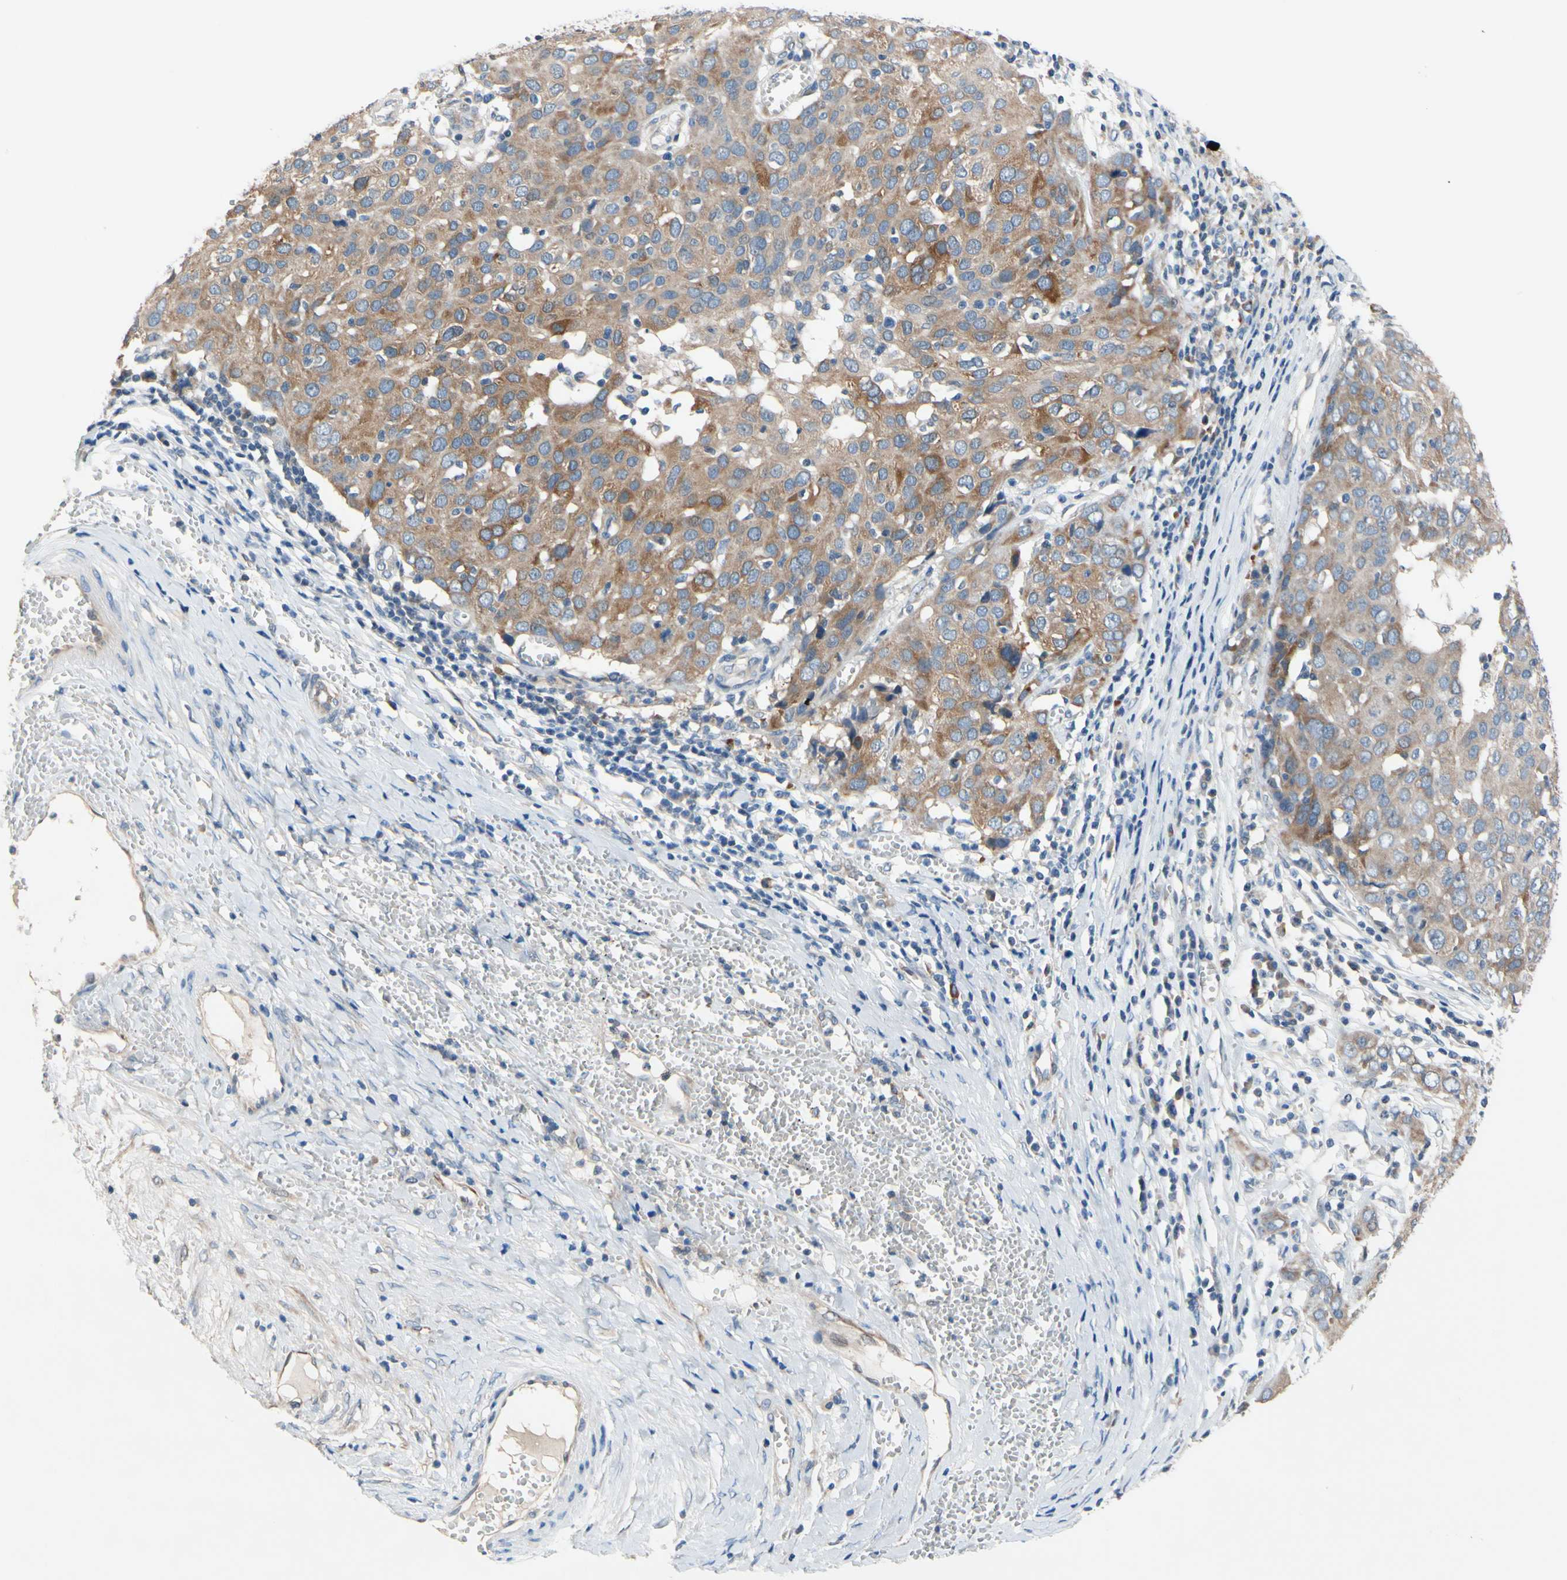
{"staining": {"intensity": "weak", "quantity": ">75%", "location": "cytoplasmic/membranous"}, "tissue": "ovarian cancer", "cell_type": "Tumor cells", "image_type": "cancer", "snomed": [{"axis": "morphology", "description": "Carcinoma, endometroid"}, {"axis": "topography", "description": "Ovary"}], "caption": "This histopathology image displays IHC staining of endometroid carcinoma (ovarian), with low weak cytoplasmic/membranous expression in about >75% of tumor cells.", "gene": "PRXL2A", "patient": {"sex": "female", "age": 50}}